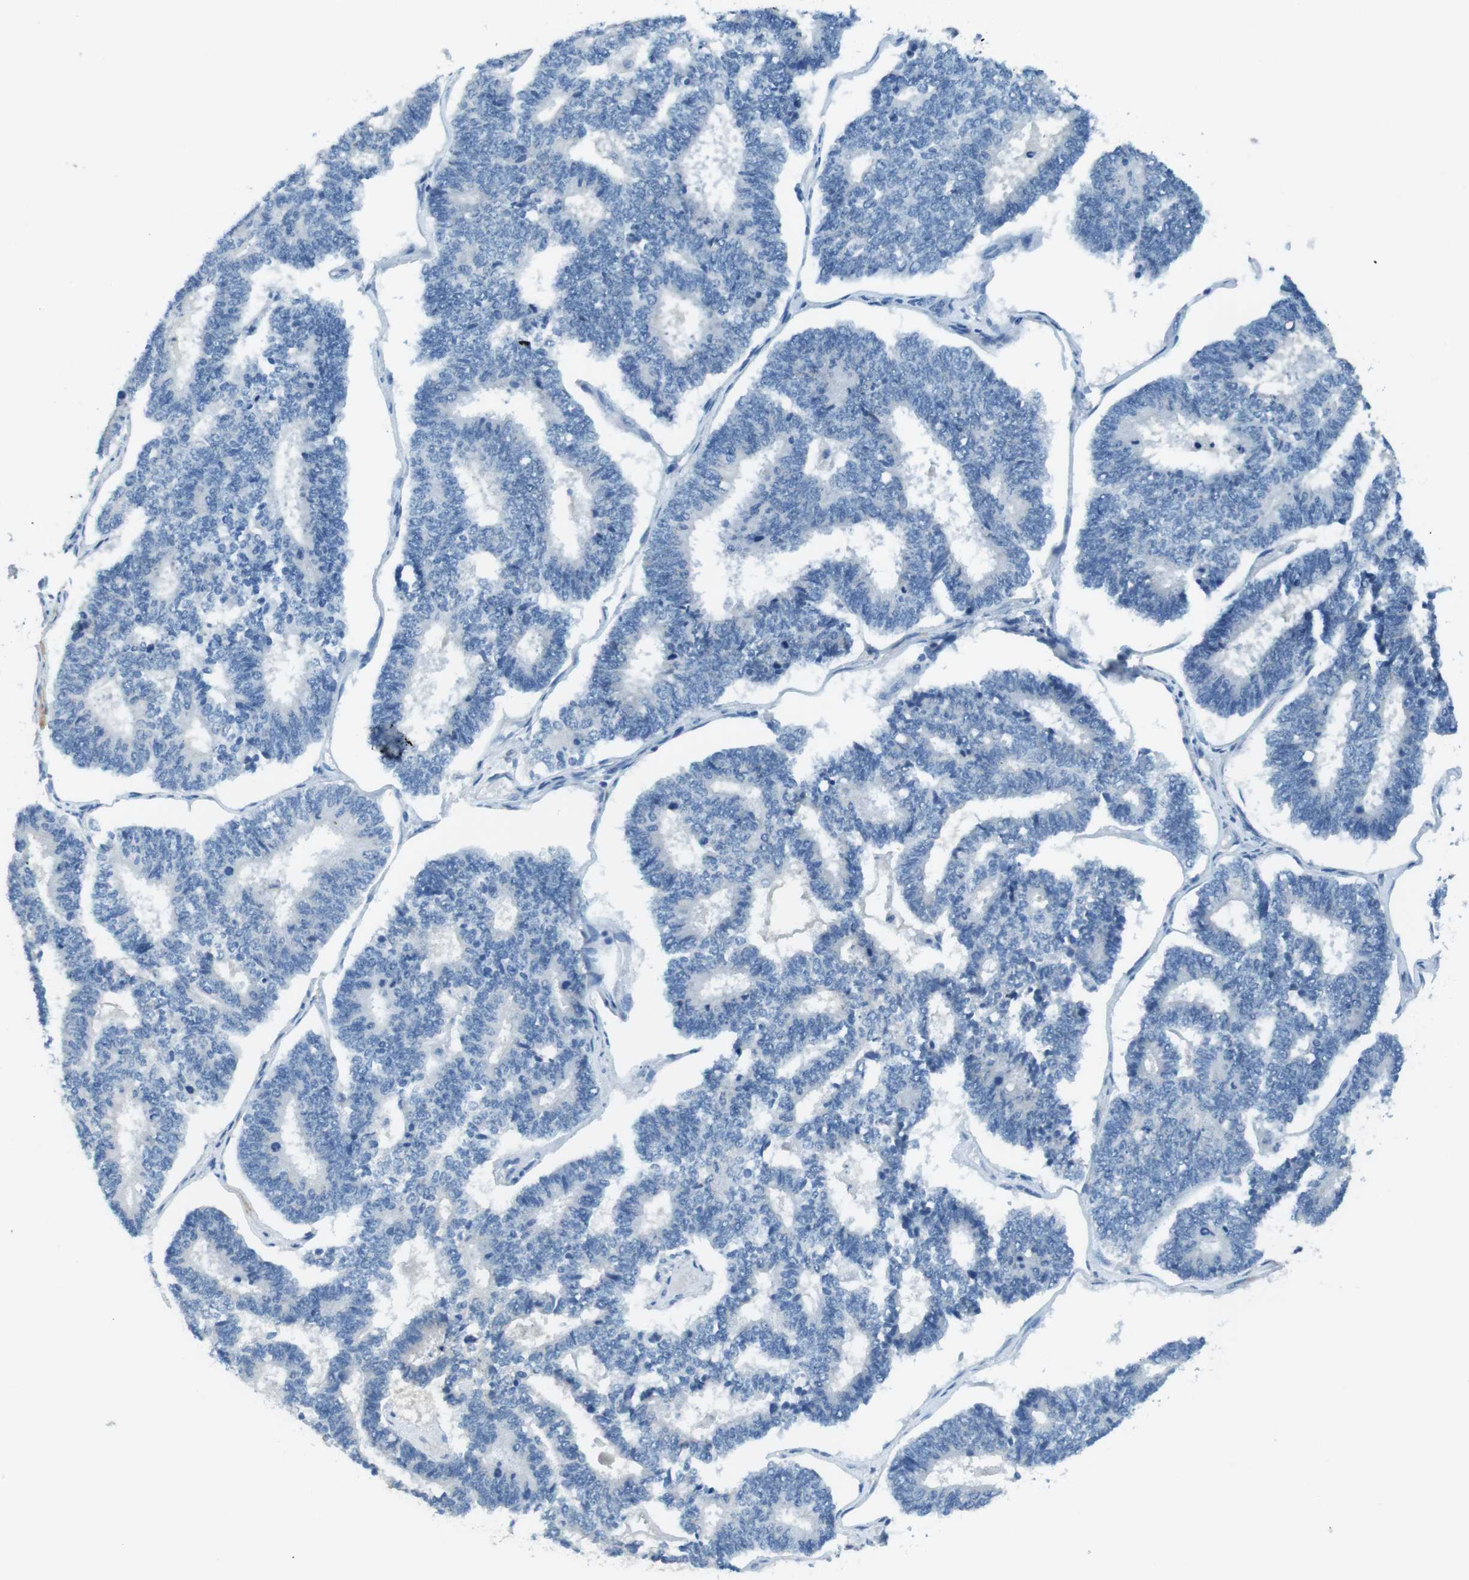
{"staining": {"intensity": "negative", "quantity": "none", "location": "none"}, "tissue": "endometrial cancer", "cell_type": "Tumor cells", "image_type": "cancer", "snomed": [{"axis": "morphology", "description": "Adenocarcinoma, NOS"}, {"axis": "topography", "description": "Endometrium"}], "caption": "Immunohistochemistry (IHC) micrograph of neoplastic tissue: human adenocarcinoma (endometrial) stained with DAB displays no significant protein expression in tumor cells.", "gene": "SLC35A3", "patient": {"sex": "female", "age": 70}}